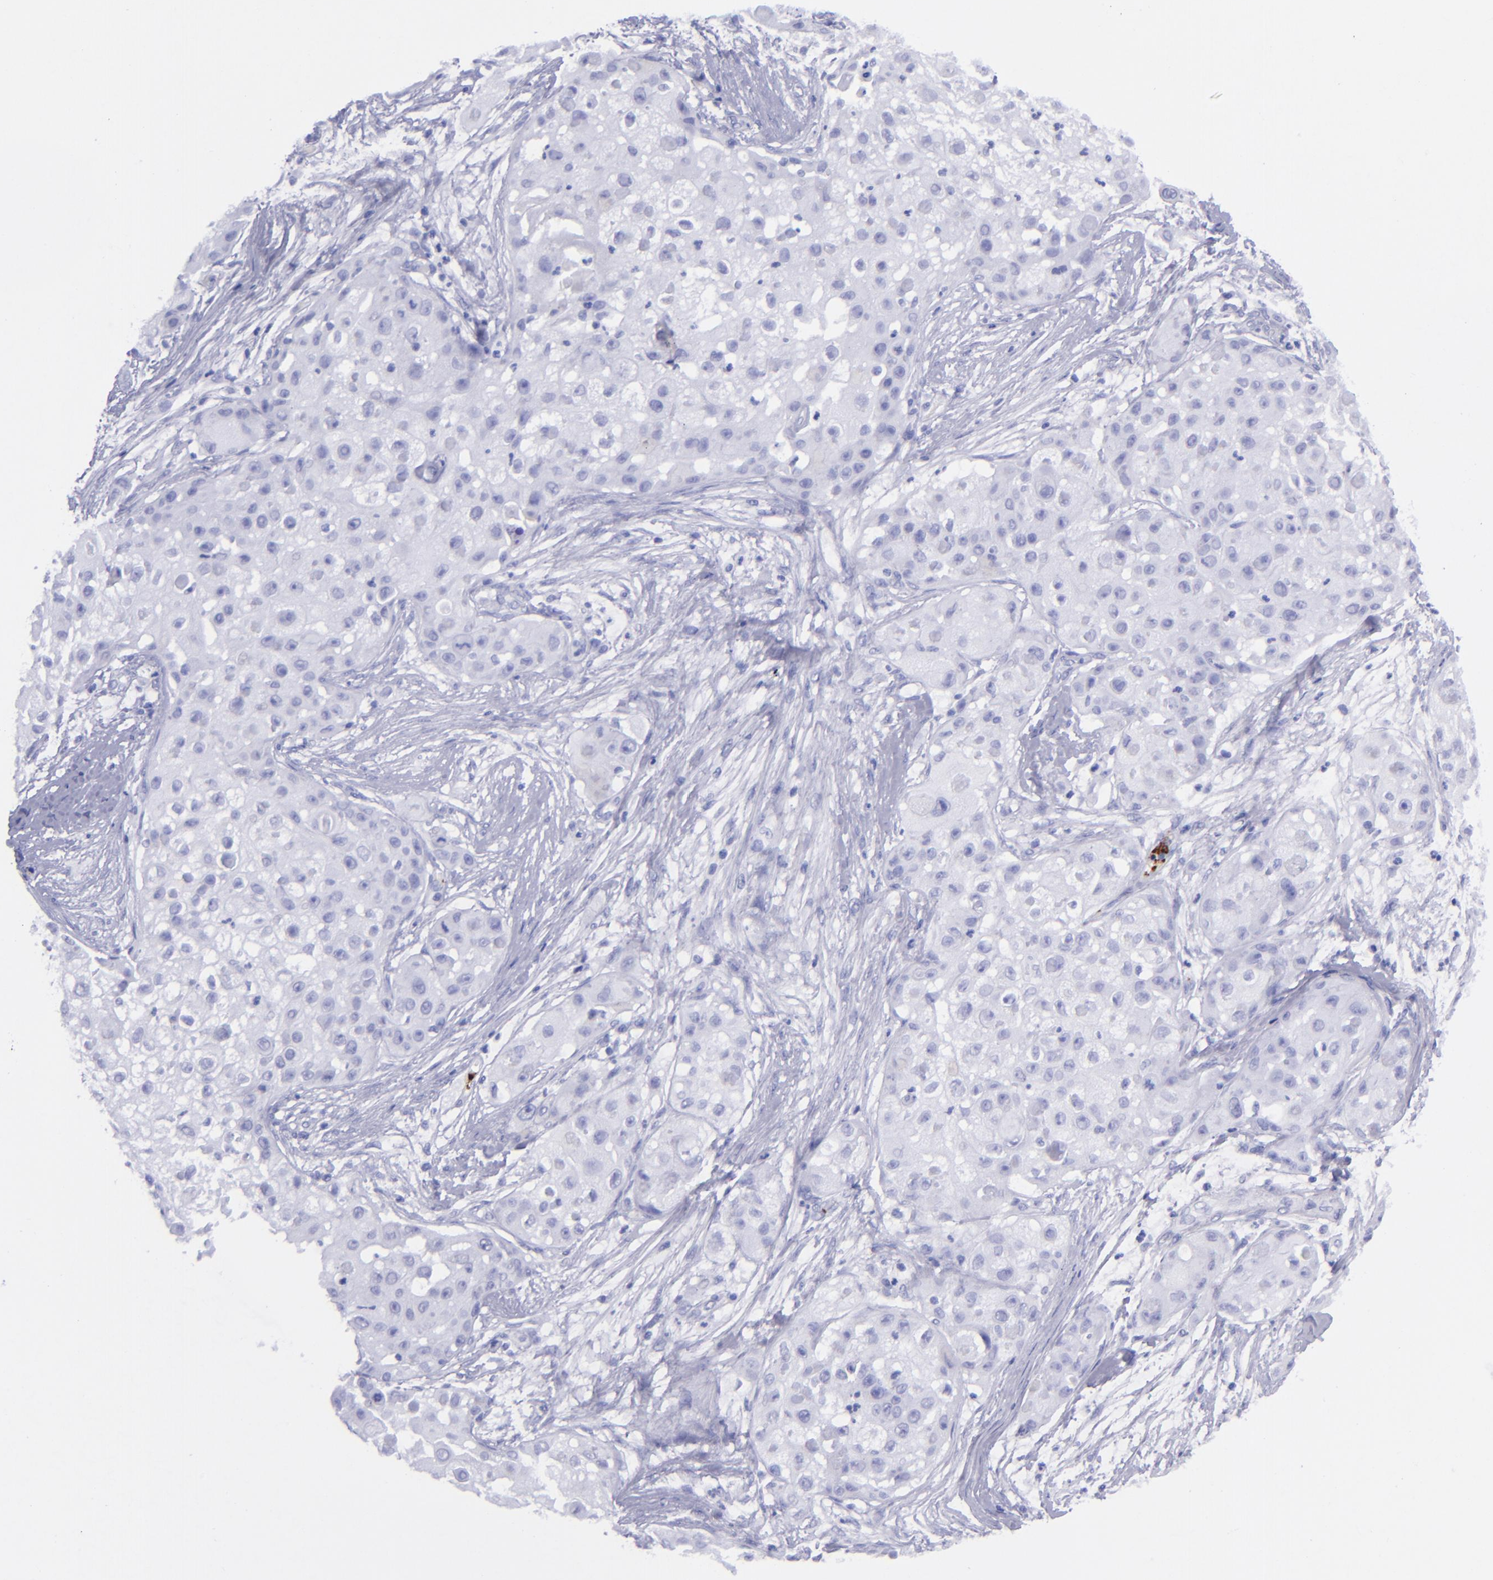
{"staining": {"intensity": "negative", "quantity": "none", "location": "none"}, "tissue": "skin cancer", "cell_type": "Tumor cells", "image_type": "cancer", "snomed": [{"axis": "morphology", "description": "Squamous cell carcinoma, NOS"}, {"axis": "topography", "description": "Skin"}], "caption": "This is a micrograph of immunohistochemistry staining of skin cancer, which shows no expression in tumor cells.", "gene": "EFCAB13", "patient": {"sex": "female", "age": 57}}